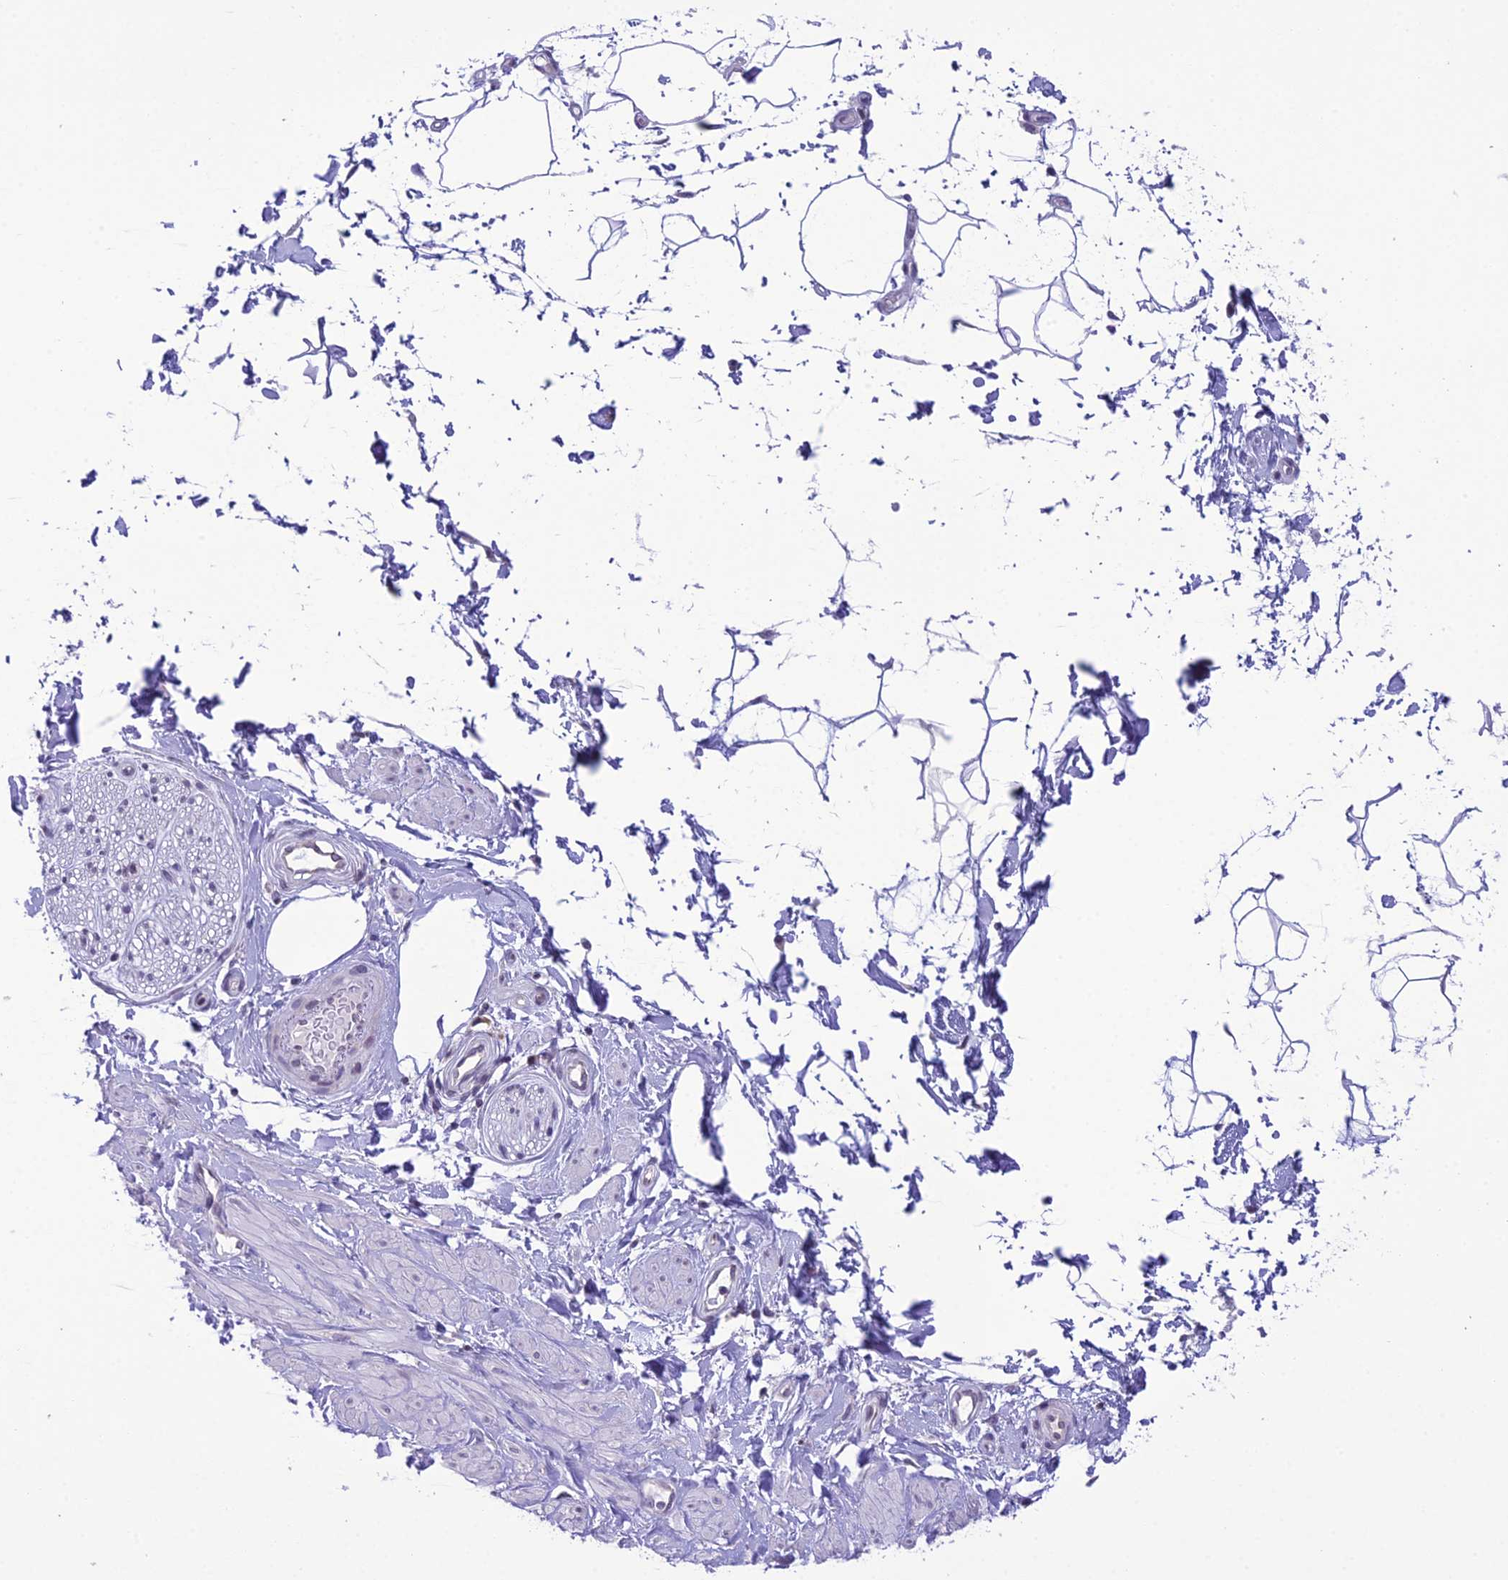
{"staining": {"intensity": "negative", "quantity": "none", "location": "none"}, "tissue": "adipose tissue", "cell_type": "Adipocytes", "image_type": "normal", "snomed": [{"axis": "morphology", "description": "Normal tissue, NOS"}, {"axis": "topography", "description": "Soft tissue"}, {"axis": "topography", "description": "Adipose tissue"}, {"axis": "topography", "description": "Vascular tissue"}, {"axis": "topography", "description": "Peripheral nerve tissue"}], "caption": "Protein analysis of unremarkable adipose tissue exhibits no significant expression in adipocytes.", "gene": "RPS26", "patient": {"sex": "male", "age": 74}}